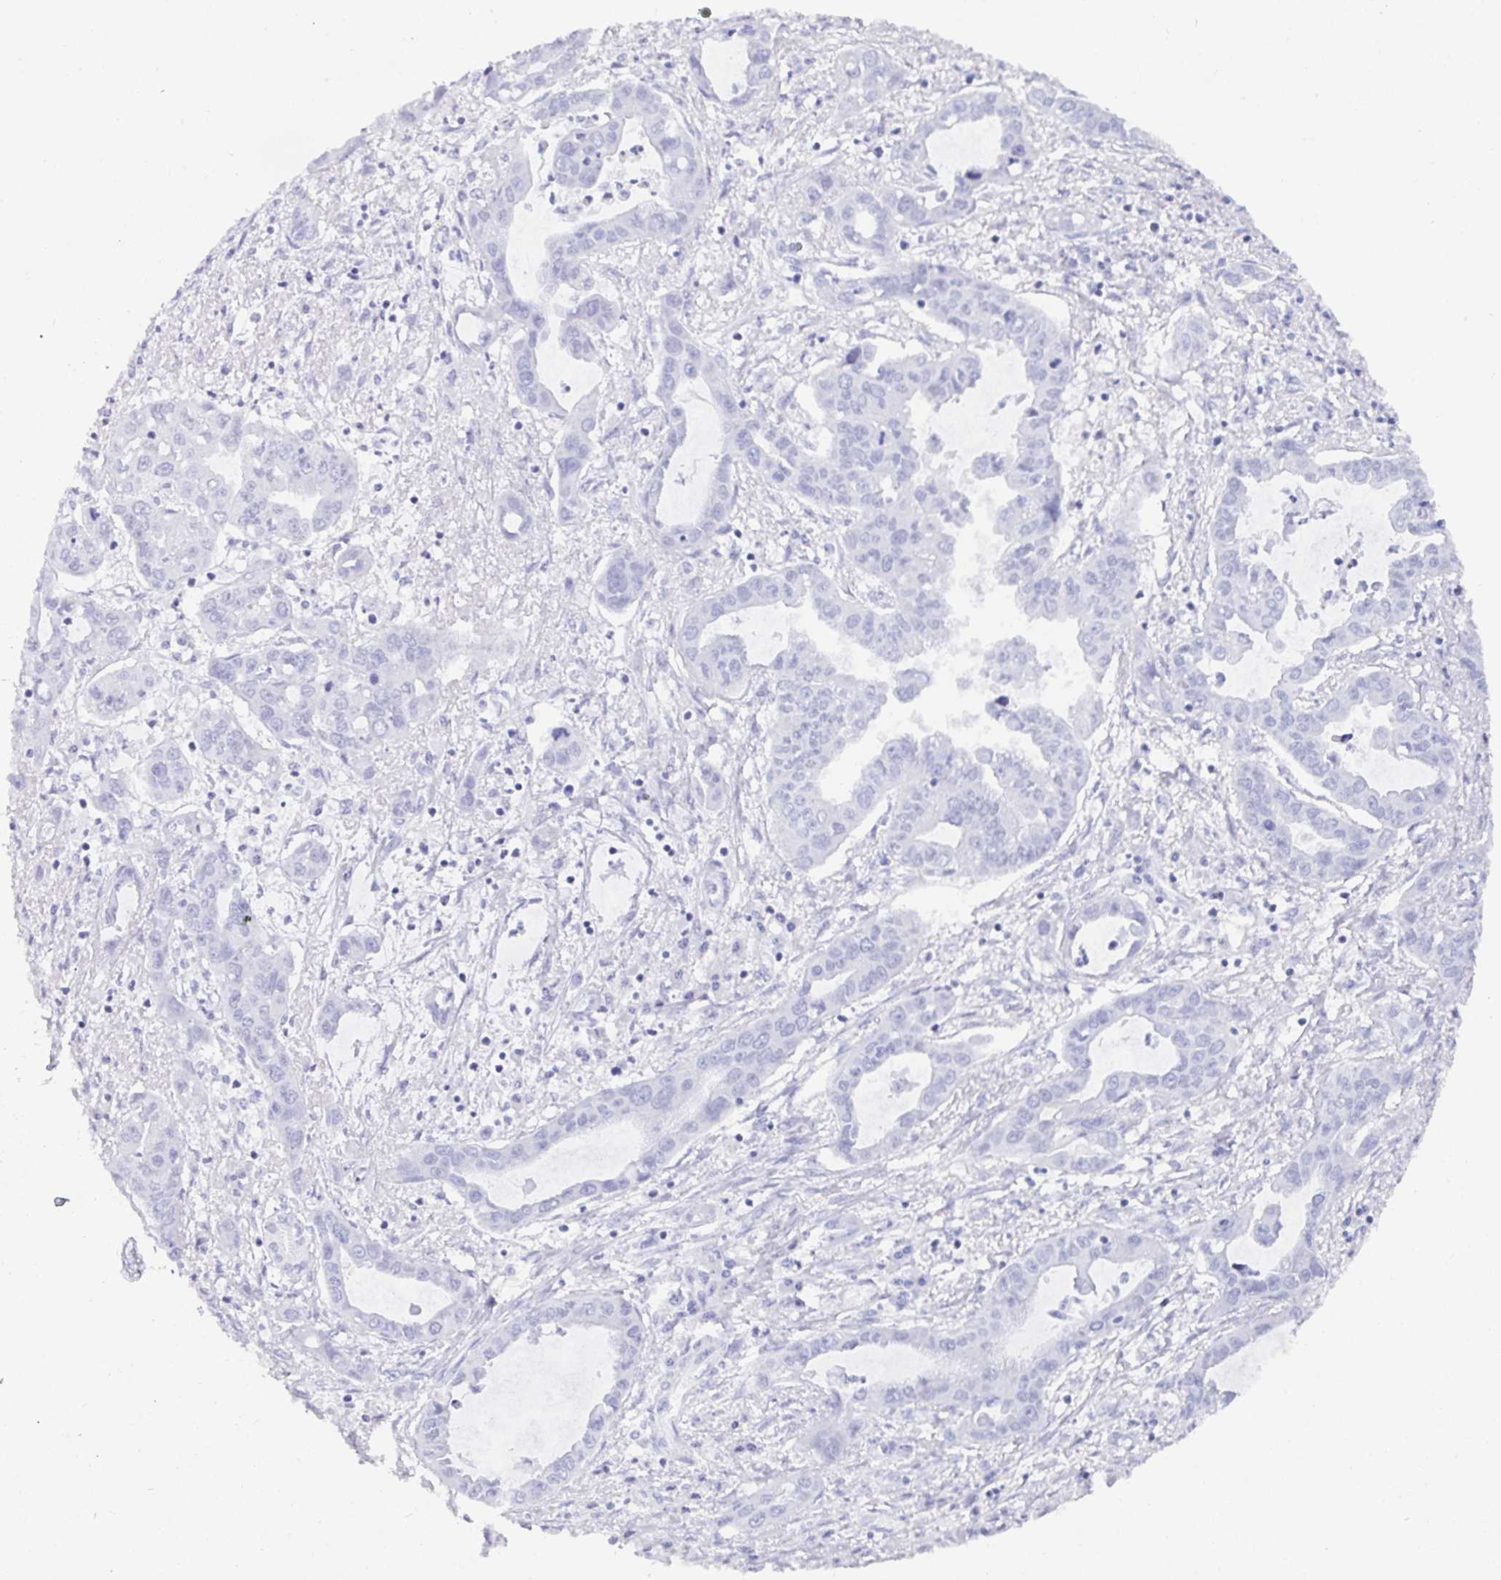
{"staining": {"intensity": "negative", "quantity": "none", "location": "none"}, "tissue": "liver cancer", "cell_type": "Tumor cells", "image_type": "cancer", "snomed": [{"axis": "morphology", "description": "Cholangiocarcinoma"}, {"axis": "topography", "description": "Liver"}], "caption": "An immunohistochemistry image of liver cholangiocarcinoma is shown. There is no staining in tumor cells of liver cholangiocarcinoma.", "gene": "TMEM241", "patient": {"sex": "male", "age": 58}}